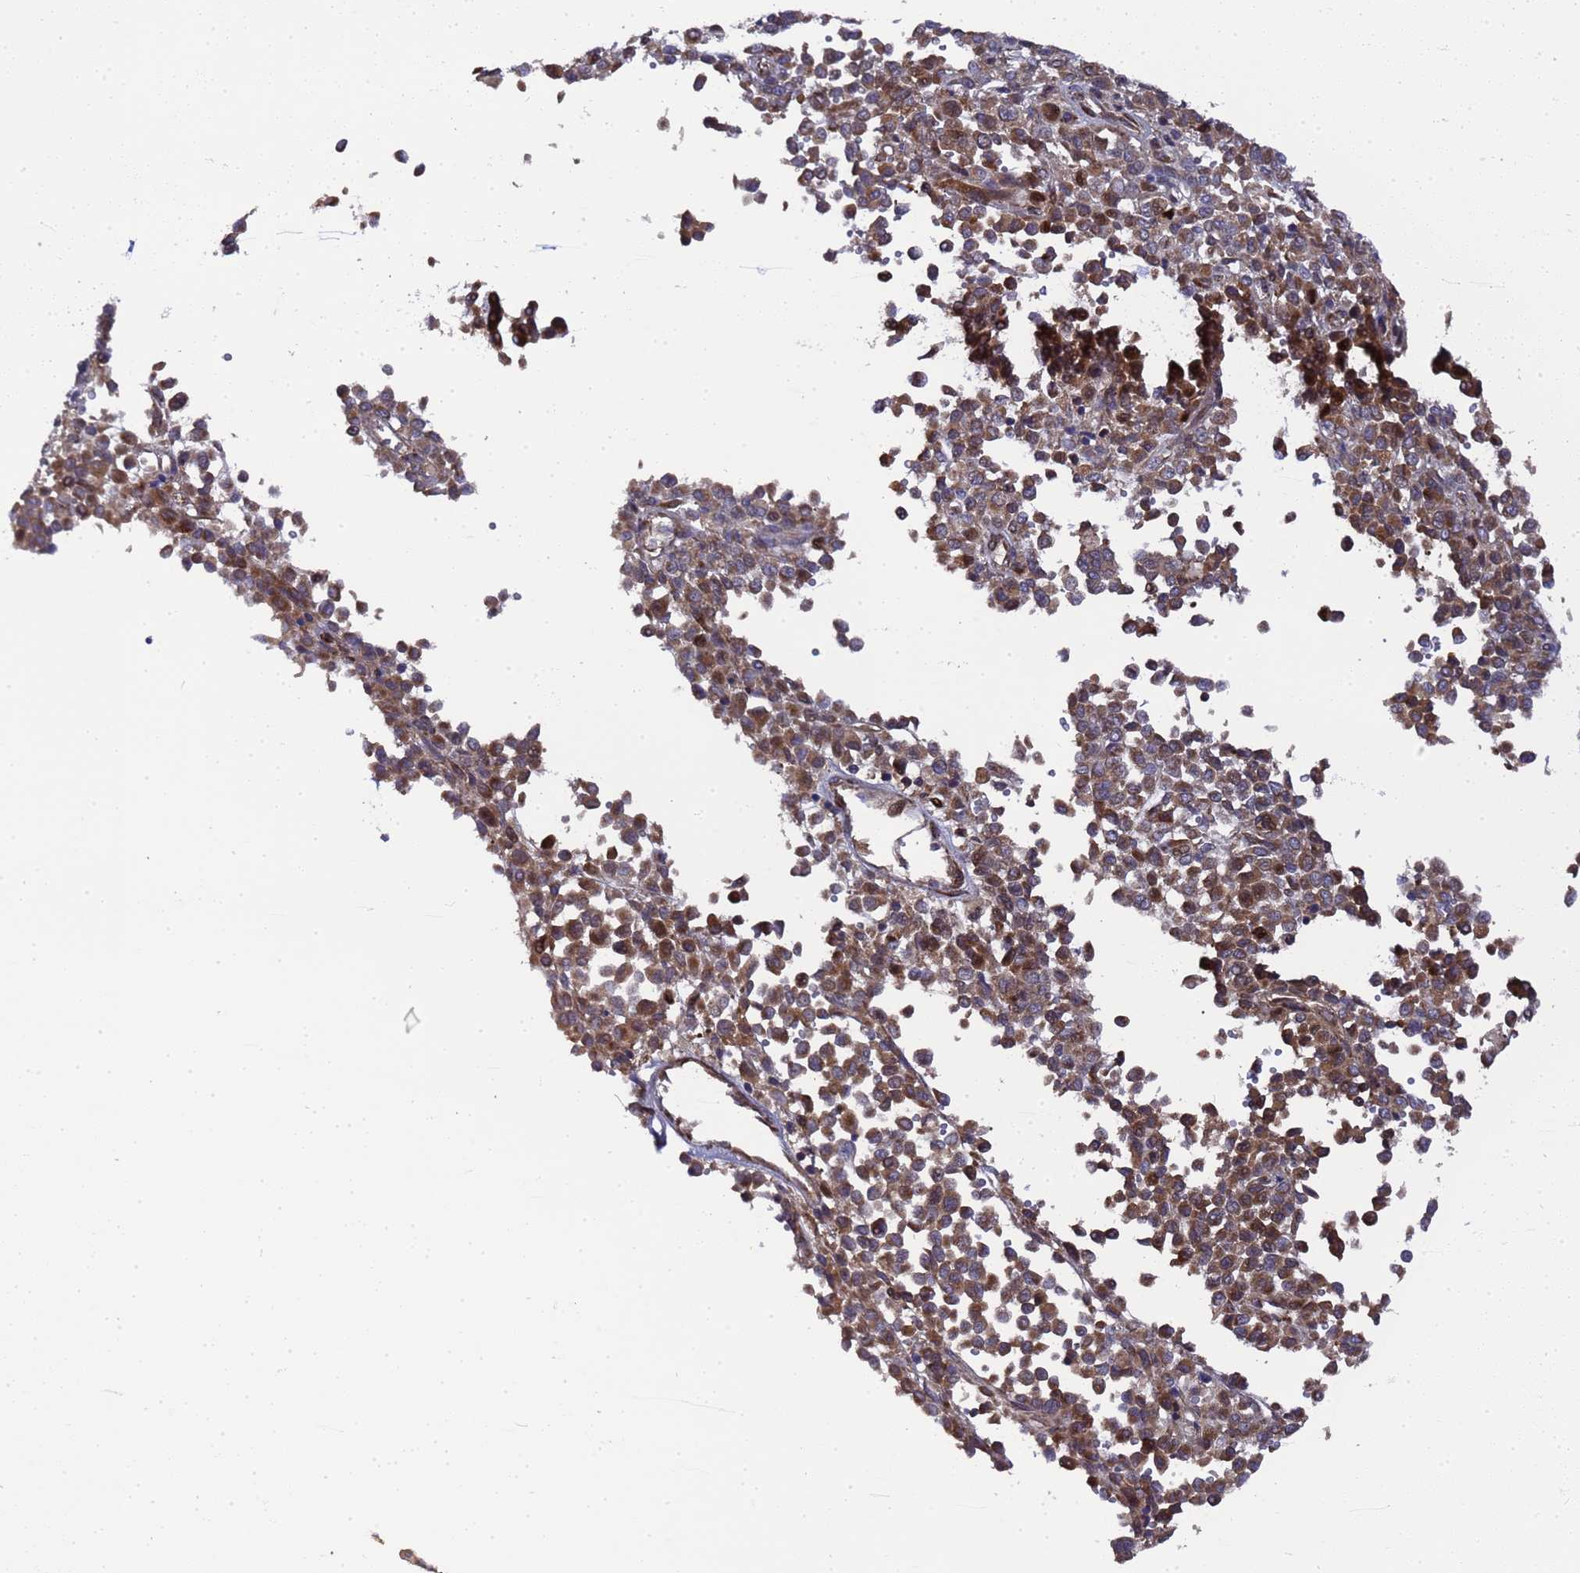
{"staining": {"intensity": "moderate", "quantity": ">75%", "location": "cytoplasmic/membranous"}, "tissue": "melanoma", "cell_type": "Tumor cells", "image_type": "cancer", "snomed": [{"axis": "morphology", "description": "Malignant melanoma, Metastatic site"}, {"axis": "topography", "description": "Pancreas"}], "caption": "Immunohistochemical staining of human melanoma demonstrates medium levels of moderate cytoplasmic/membranous protein staining in approximately >75% of tumor cells. (Brightfield microscopy of DAB IHC at high magnification).", "gene": "MOCS1", "patient": {"sex": "female", "age": 30}}